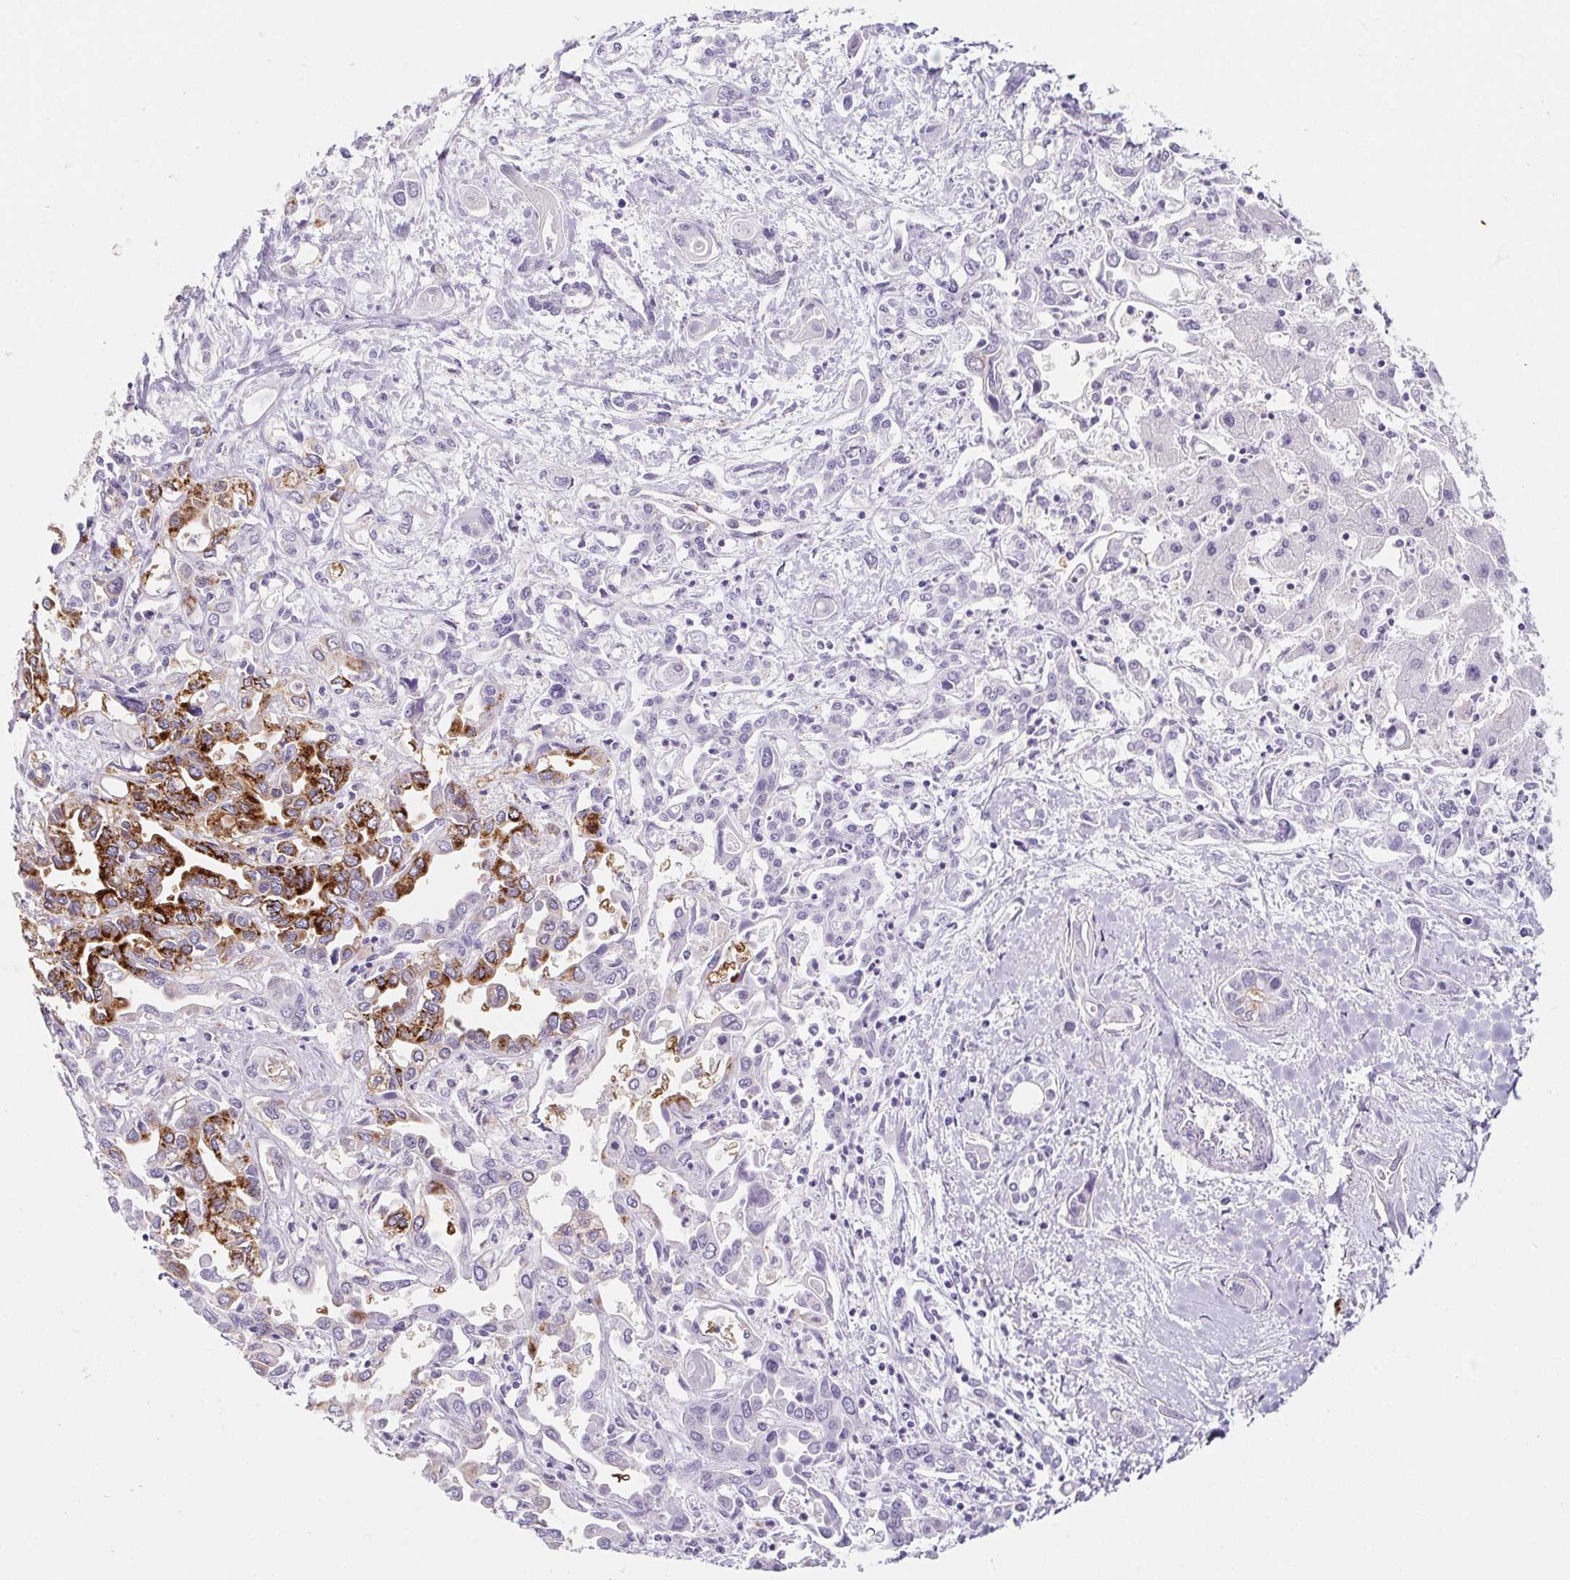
{"staining": {"intensity": "strong", "quantity": "25%-75%", "location": "cytoplasmic/membranous"}, "tissue": "liver cancer", "cell_type": "Tumor cells", "image_type": "cancer", "snomed": [{"axis": "morphology", "description": "Cholangiocarcinoma"}, {"axis": "topography", "description": "Liver"}], "caption": "Tumor cells display high levels of strong cytoplasmic/membranous staining in about 25%-75% of cells in liver cancer (cholangiocarcinoma).", "gene": "BCAS1", "patient": {"sex": "female", "age": 64}}